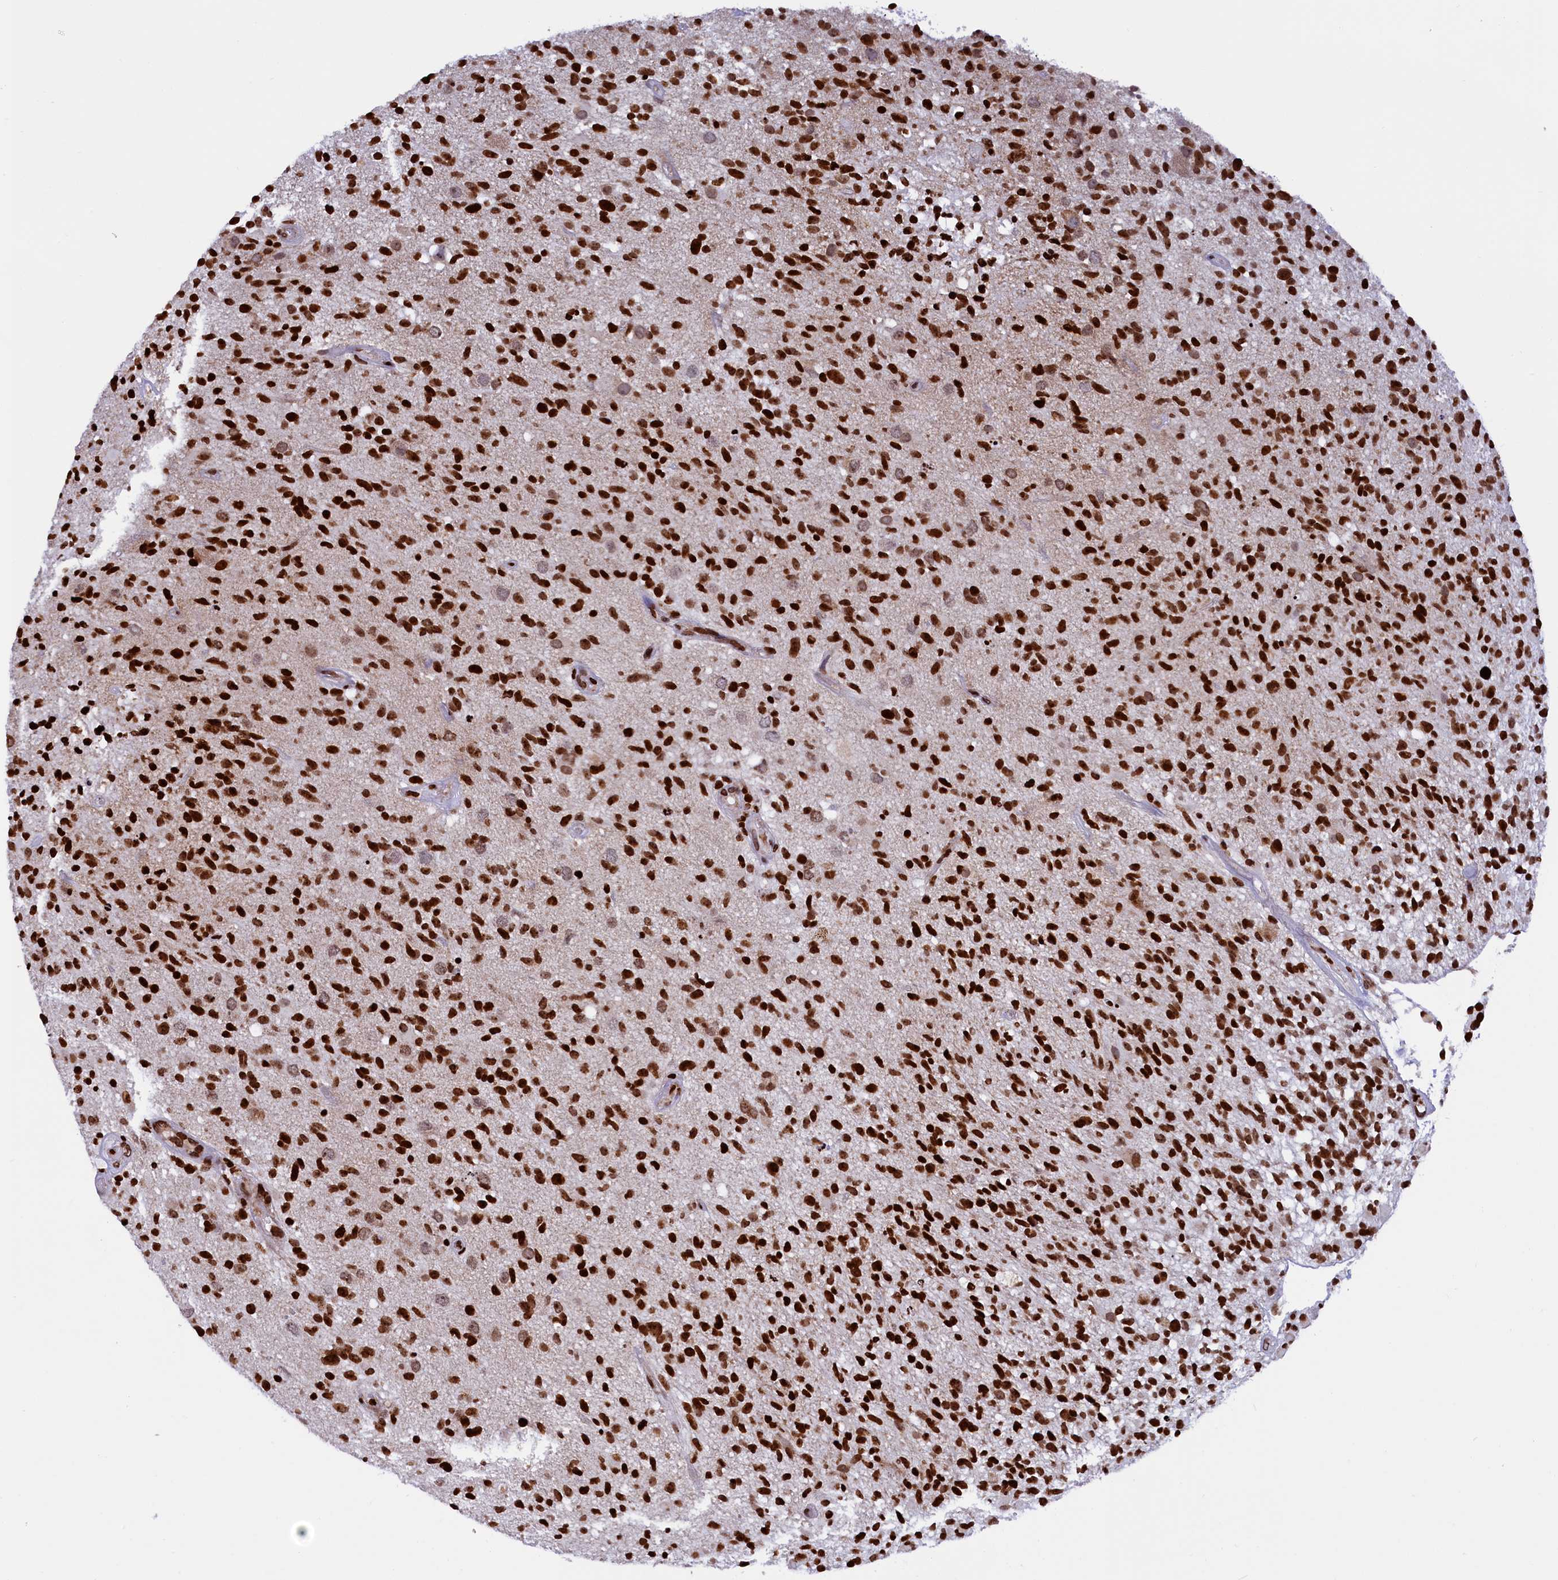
{"staining": {"intensity": "strong", "quantity": ">75%", "location": "nuclear"}, "tissue": "glioma", "cell_type": "Tumor cells", "image_type": "cancer", "snomed": [{"axis": "morphology", "description": "Glioma, malignant, High grade"}, {"axis": "morphology", "description": "Glioblastoma, NOS"}, {"axis": "topography", "description": "Brain"}], "caption": "IHC photomicrograph of human glioblastoma stained for a protein (brown), which displays high levels of strong nuclear expression in about >75% of tumor cells.", "gene": "TIMM29", "patient": {"sex": "male", "age": 60}}